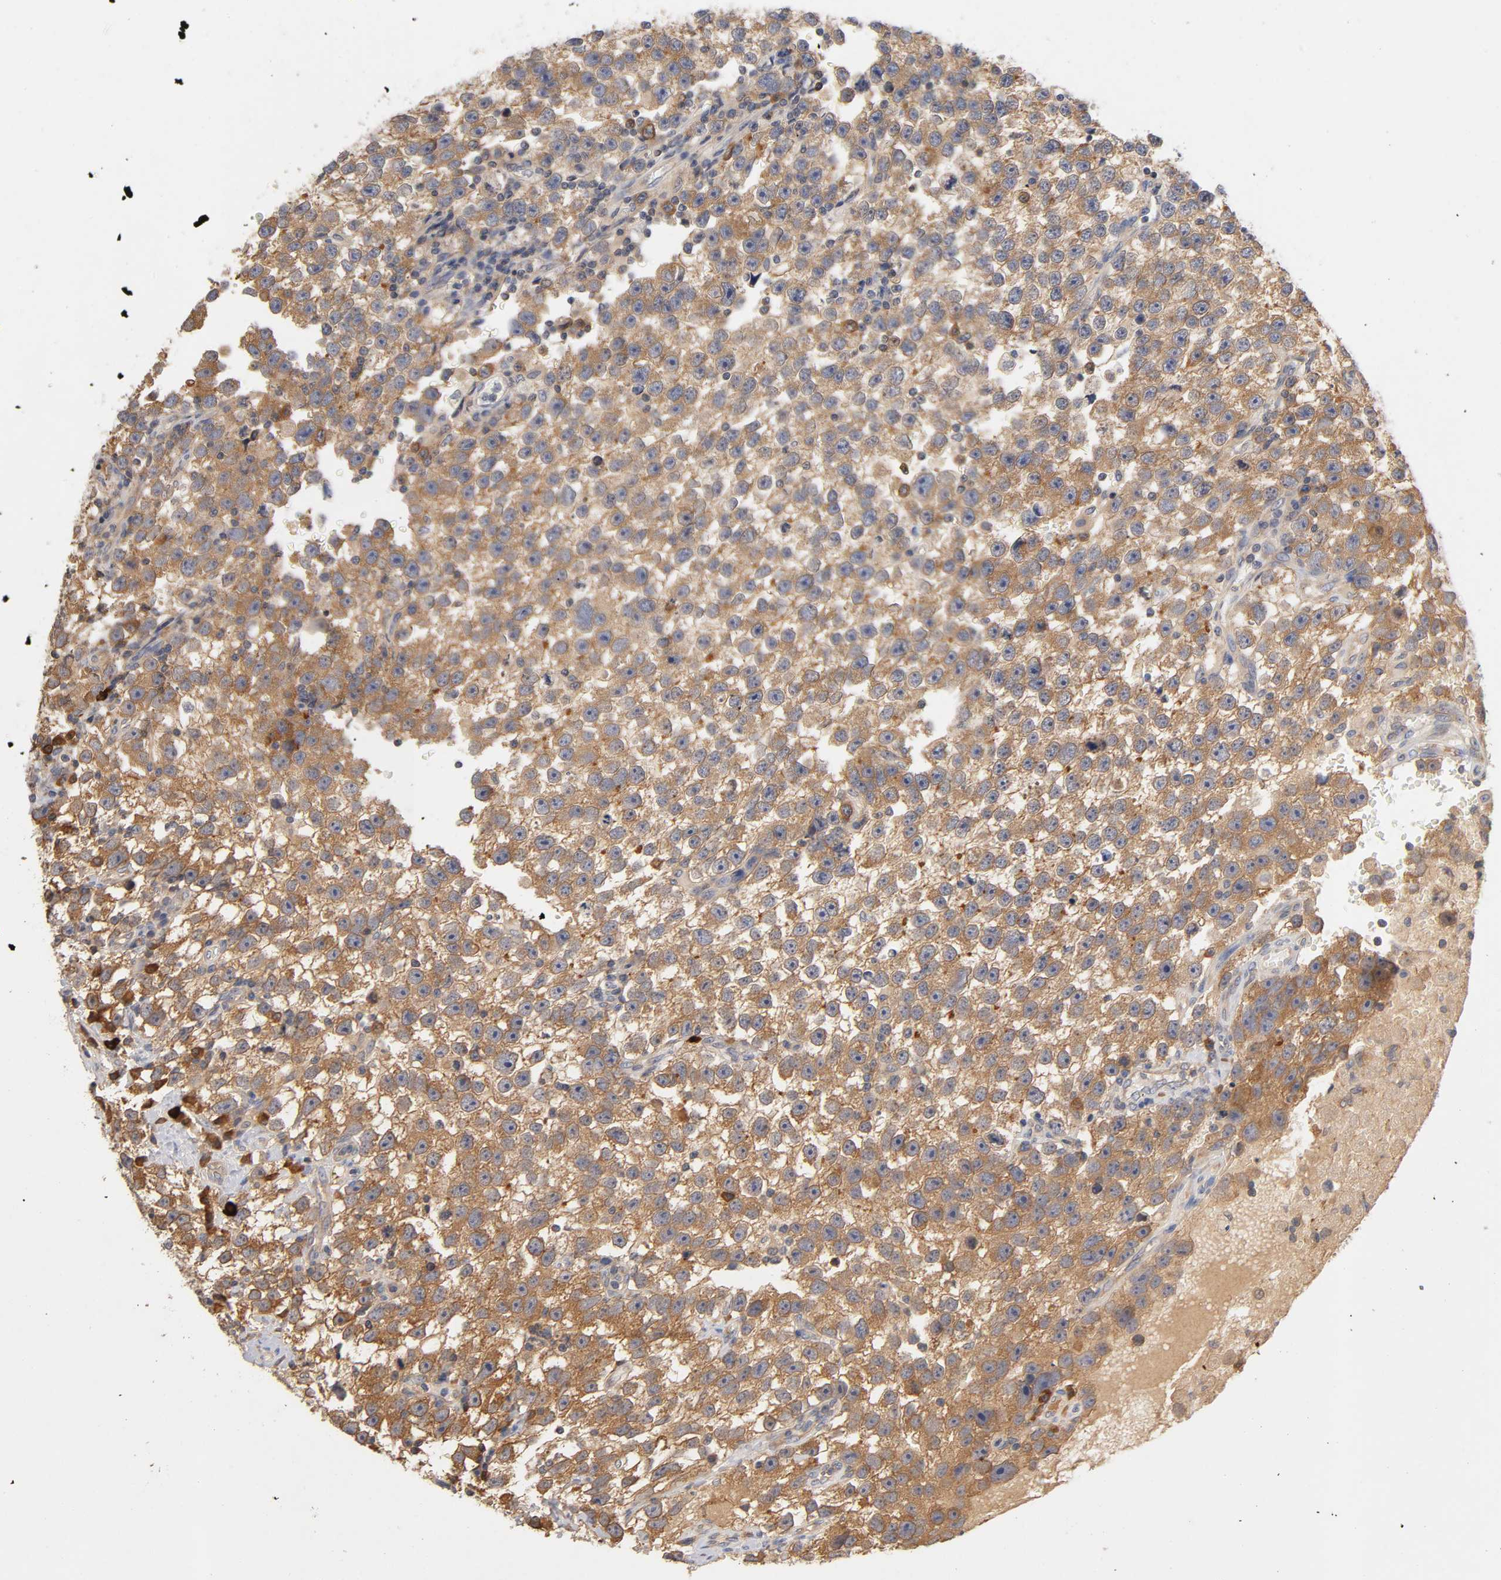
{"staining": {"intensity": "moderate", "quantity": ">75%", "location": "cytoplasmic/membranous"}, "tissue": "testis cancer", "cell_type": "Tumor cells", "image_type": "cancer", "snomed": [{"axis": "morphology", "description": "Seminoma, NOS"}, {"axis": "topography", "description": "Testis"}], "caption": "Moderate cytoplasmic/membranous positivity is seen in about >75% of tumor cells in testis cancer (seminoma). (brown staining indicates protein expression, while blue staining denotes nuclei).", "gene": "RPS29", "patient": {"sex": "male", "age": 33}}